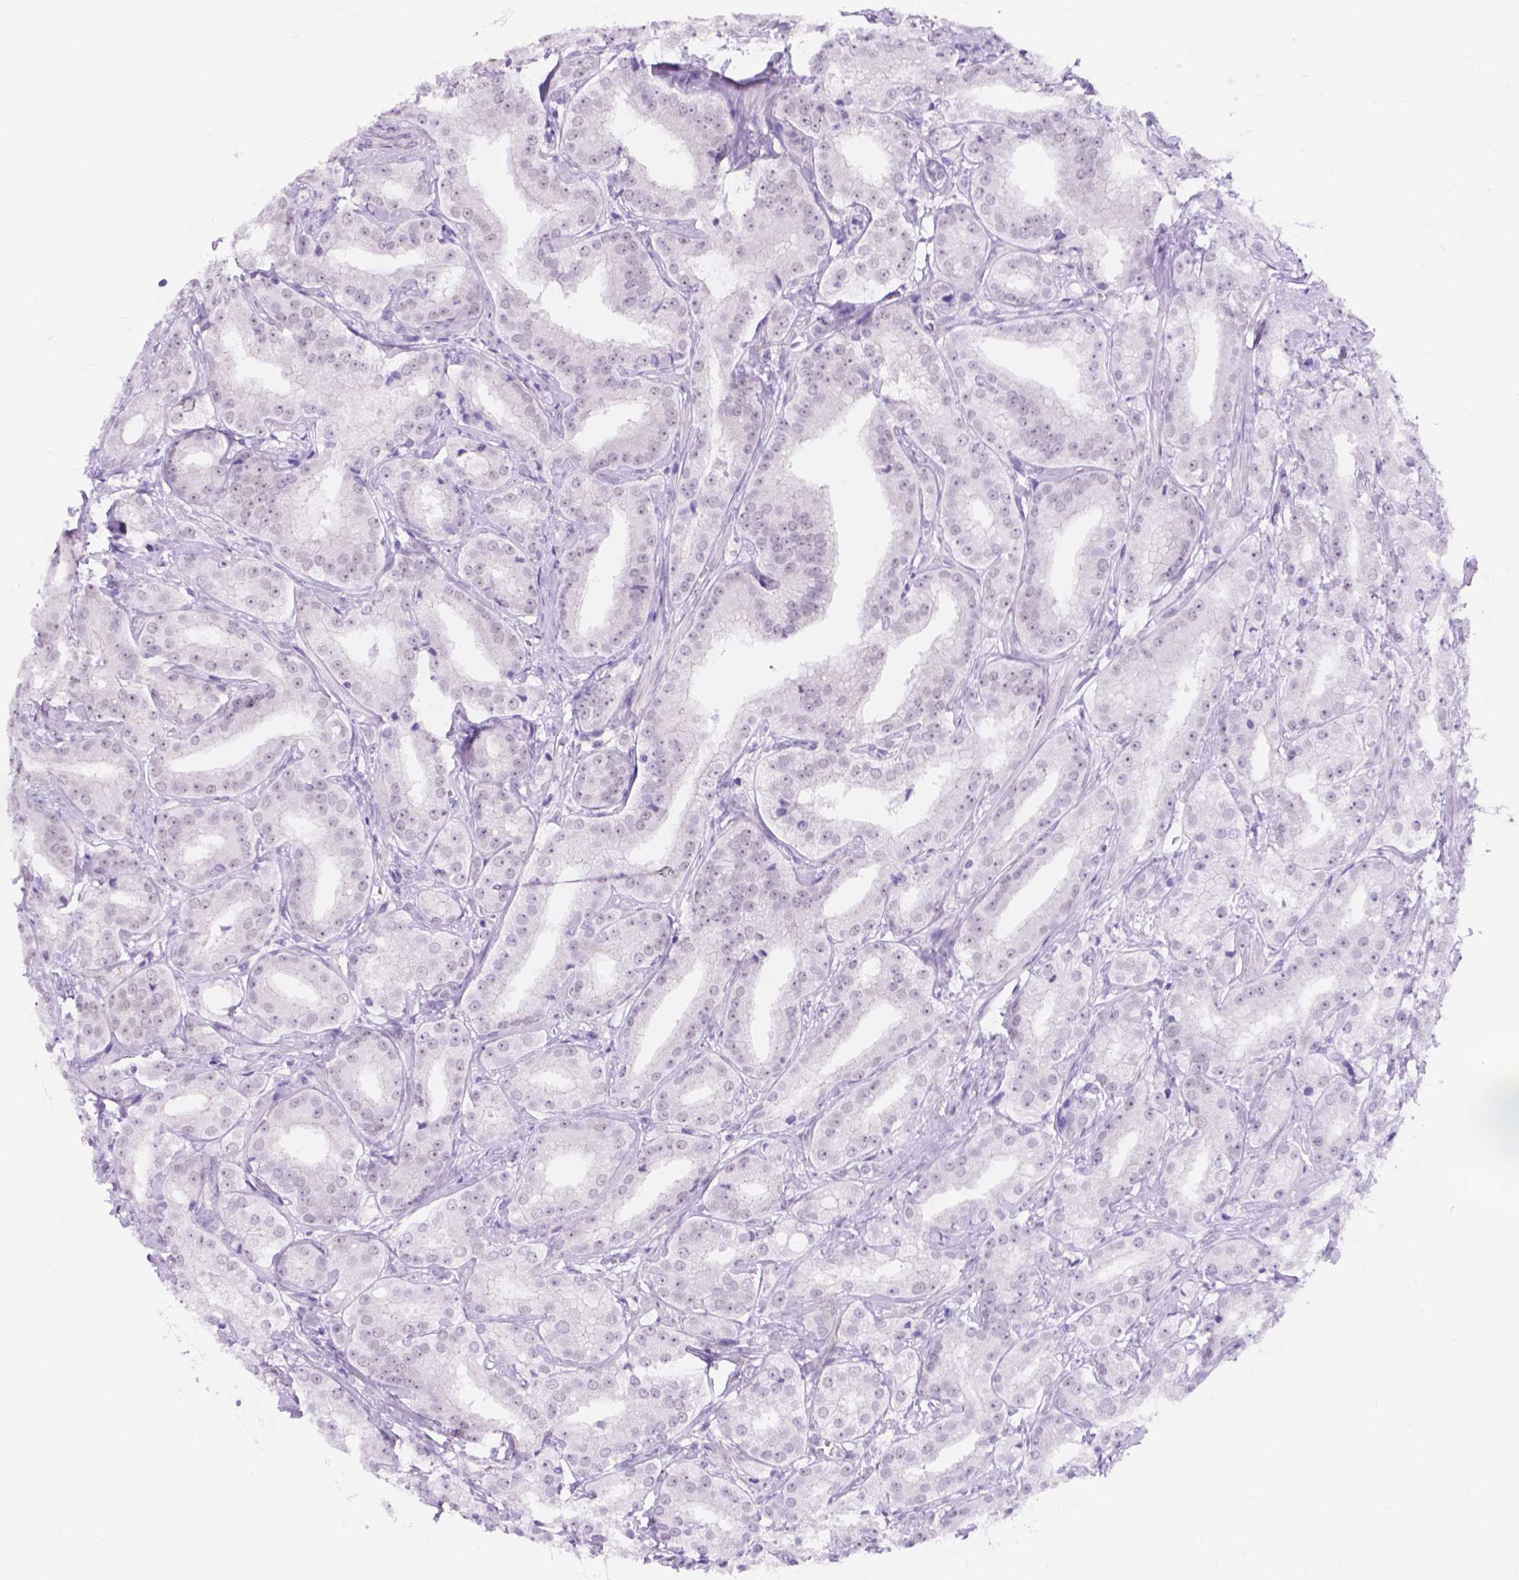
{"staining": {"intensity": "negative", "quantity": "none", "location": "none"}, "tissue": "prostate cancer", "cell_type": "Tumor cells", "image_type": "cancer", "snomed": [{"axis": "morphology", "description": "Adenocarcinoma, High grade"}, {"axis": "topography", "description": "Prostate"}], "caption": "This is an IHC histopathology image of prostate cancer (adenocarcinoma (high-grade)). There is no expression in tumor cells.", "gene": "DCC", "patient": {"sex": "male", "age": 64}}